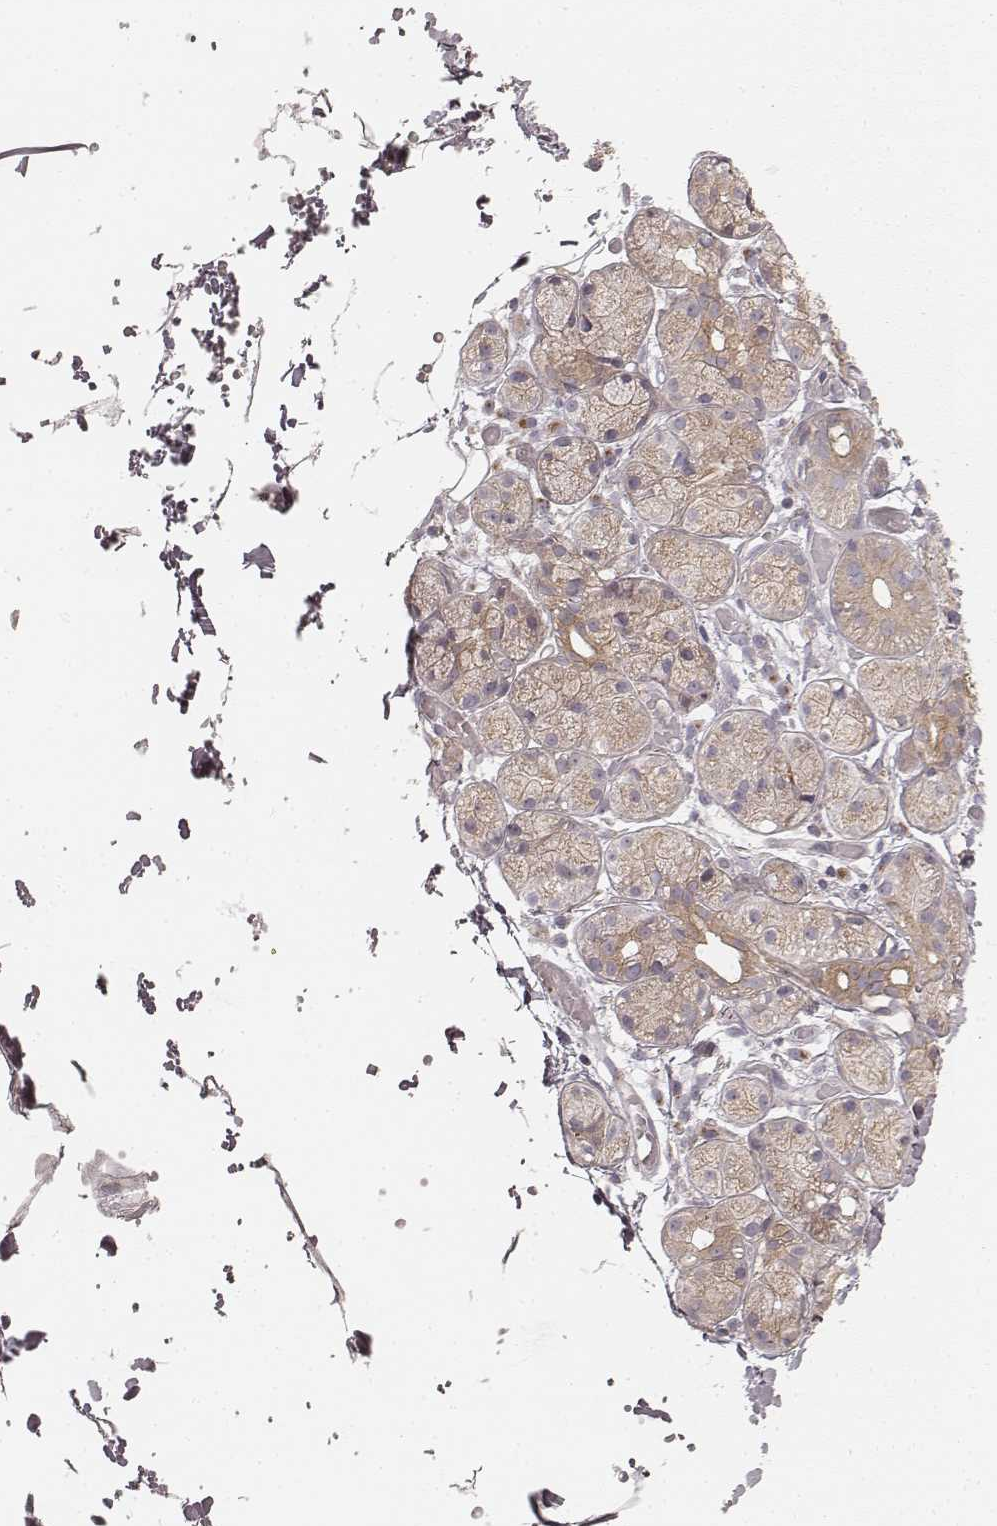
{"staining": {"intensity": "weak", "quantity": ">75%", "location": "cytoplasmic/membranous"}, "tissue": "salivary gland", "cell_type": "Glandular cells", "image_type": "normal", "snomed": [{"axis": "morphology", "description": "Normal tissue, NOS"}, {"axis": "topography", "description": "Salivary gland"}, {"axis": "topography", "description": "Peripheral nerve tissue"}], "caption": "Immunohistochemical staining of benign salivary gland shows weak cytoplasmic/membranous protein expression in about >75% of glandular cells.", "gene": "ABCA7", "patient": {"sex": "male", "age": 71}}